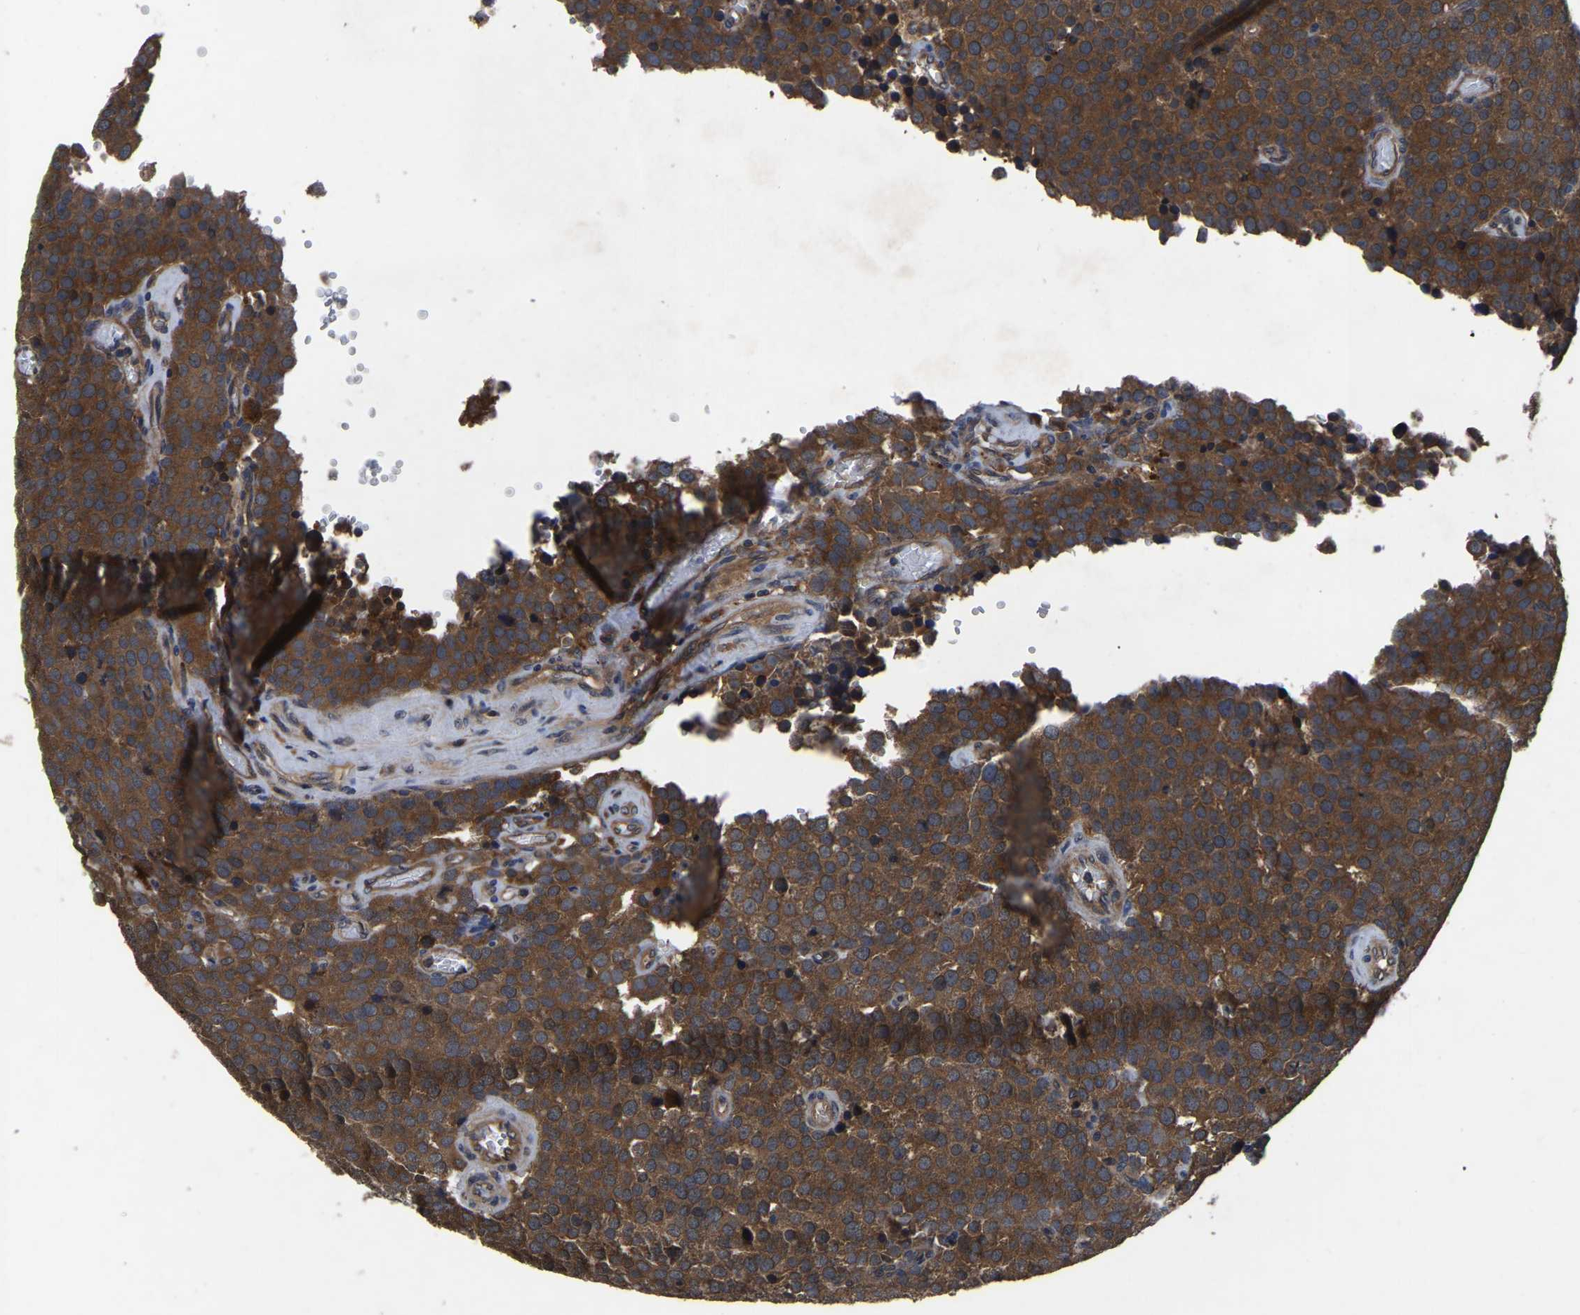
{"staining": {"intensity": "strong", "quantity": ">75%", "location": "cytoplasmic/membranous"}, "tissue": "testis cancer", "cell_type": "Tumor cells", "image_type": "cancer", "snomed": [{"axis": "morphology", "description": "Normal tissue, NOS"}, {"axis": "morphology", "description": "Seminoma, NOS"}, {"axis": "topography", "description": "Testis"}], "caption": "An immunohistochemistry photomicrograph of tumor tissue is shown. Protein staining in brown highlights strong cytoplasmic/membranous positivity in seminoma (testis) within tumor cells. The protein is shown in brown color, while the nuclei are stained blue.", "gene": "CRYZL1", "patient": {"sex": "male", "age": 71}}